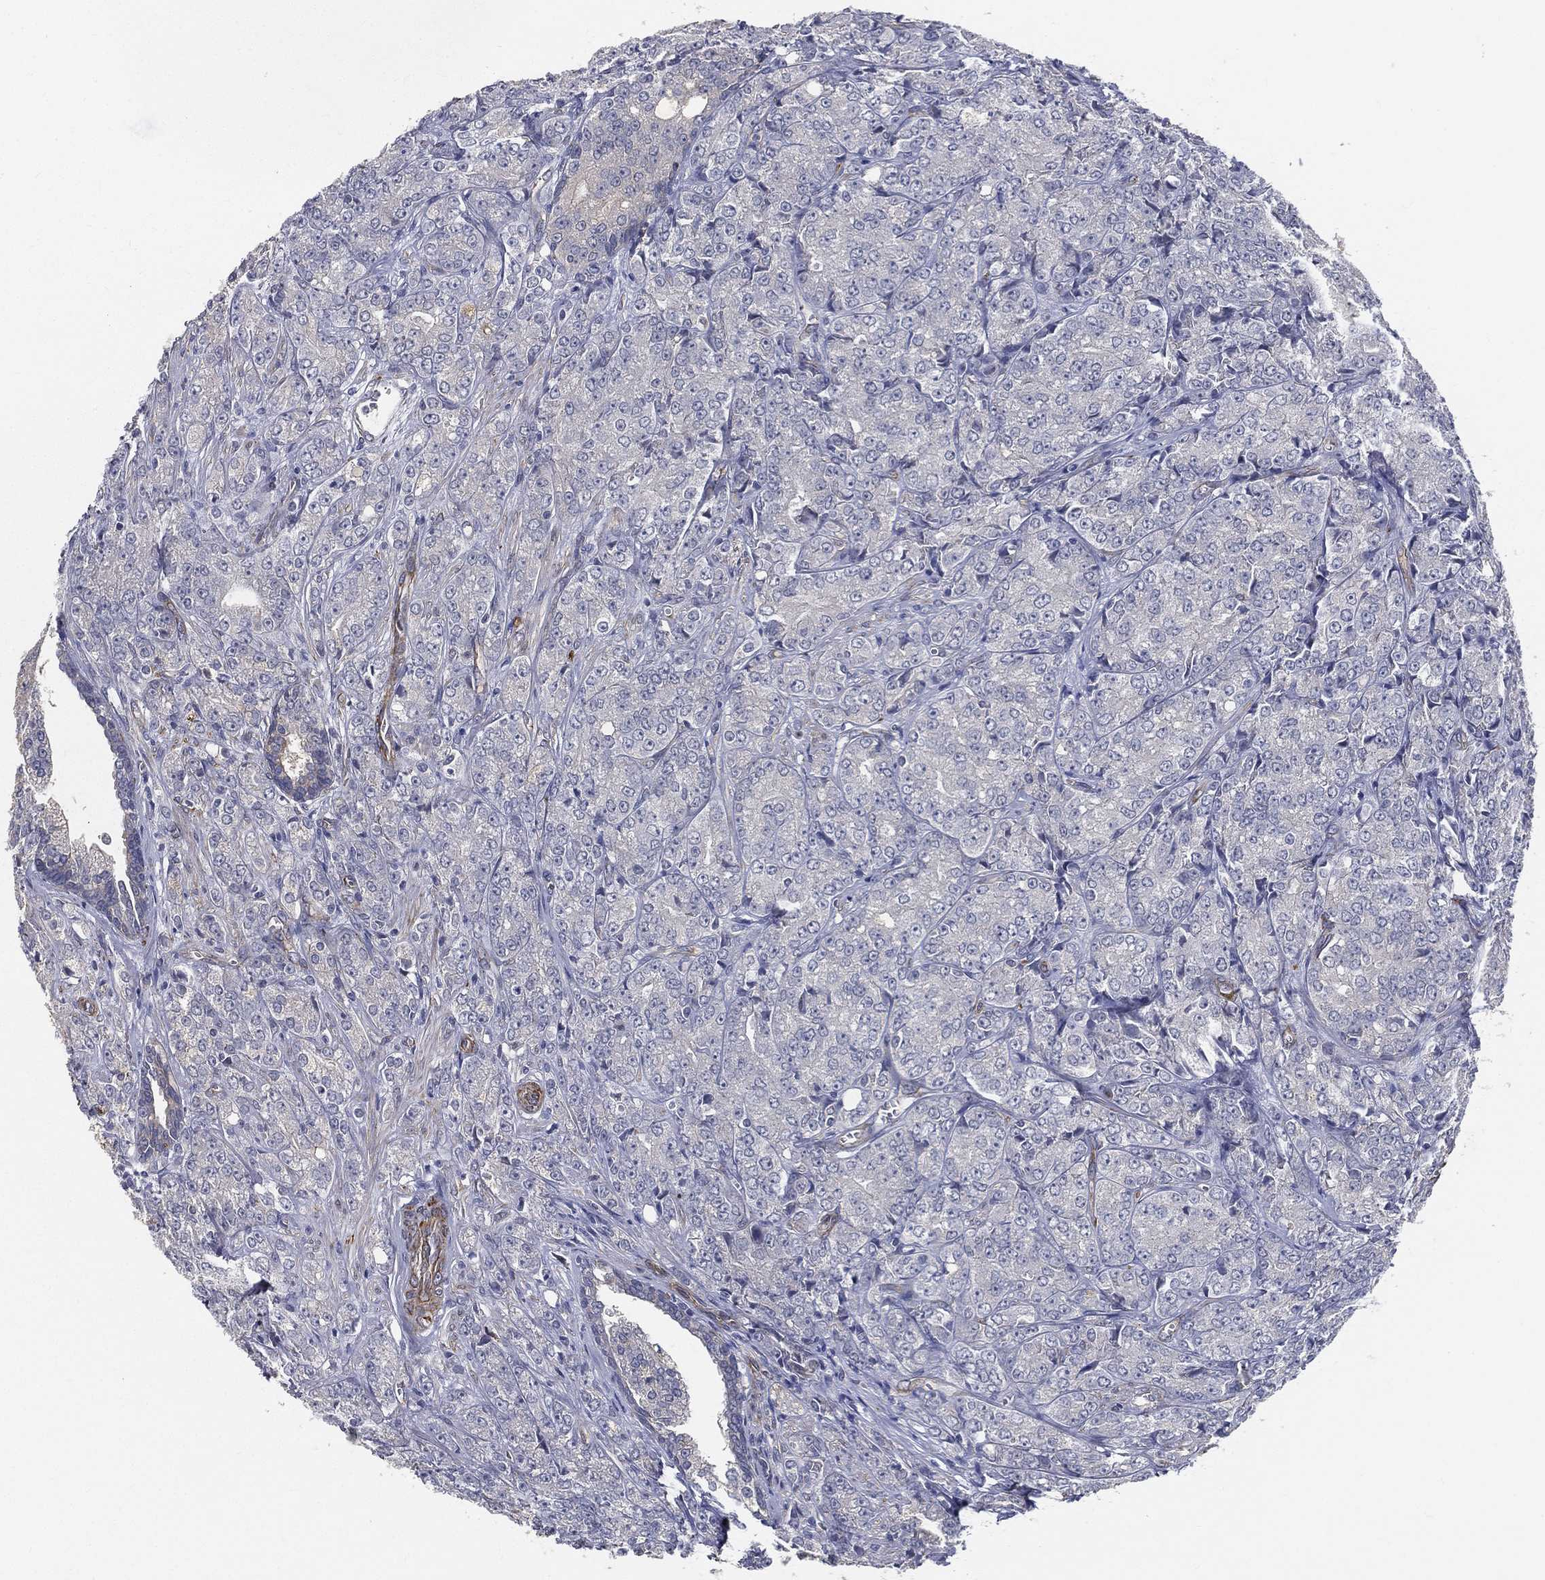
{"staining": {"intensity": "negative", "quantity": "none", "location": "none"}, "tissue": "prostate cancer", "cell_type": "Tumor cells", "image_type": "cancer", "snomed": [{"axis": "morphology", "description": "Adenocarcinoma, NOS"}, {"axis": "topography", "description": "Prostate and seminal vesicle, NOS"}, {"axis": "topography", "description": "Prostate"}], "caption": "A photomicrograph of prostate adenocarcinoma stained for a protein reveals no brown staining in tumor cells.", "gene": "LRRC56", "patient": {"sex": "male", "age": 68}}